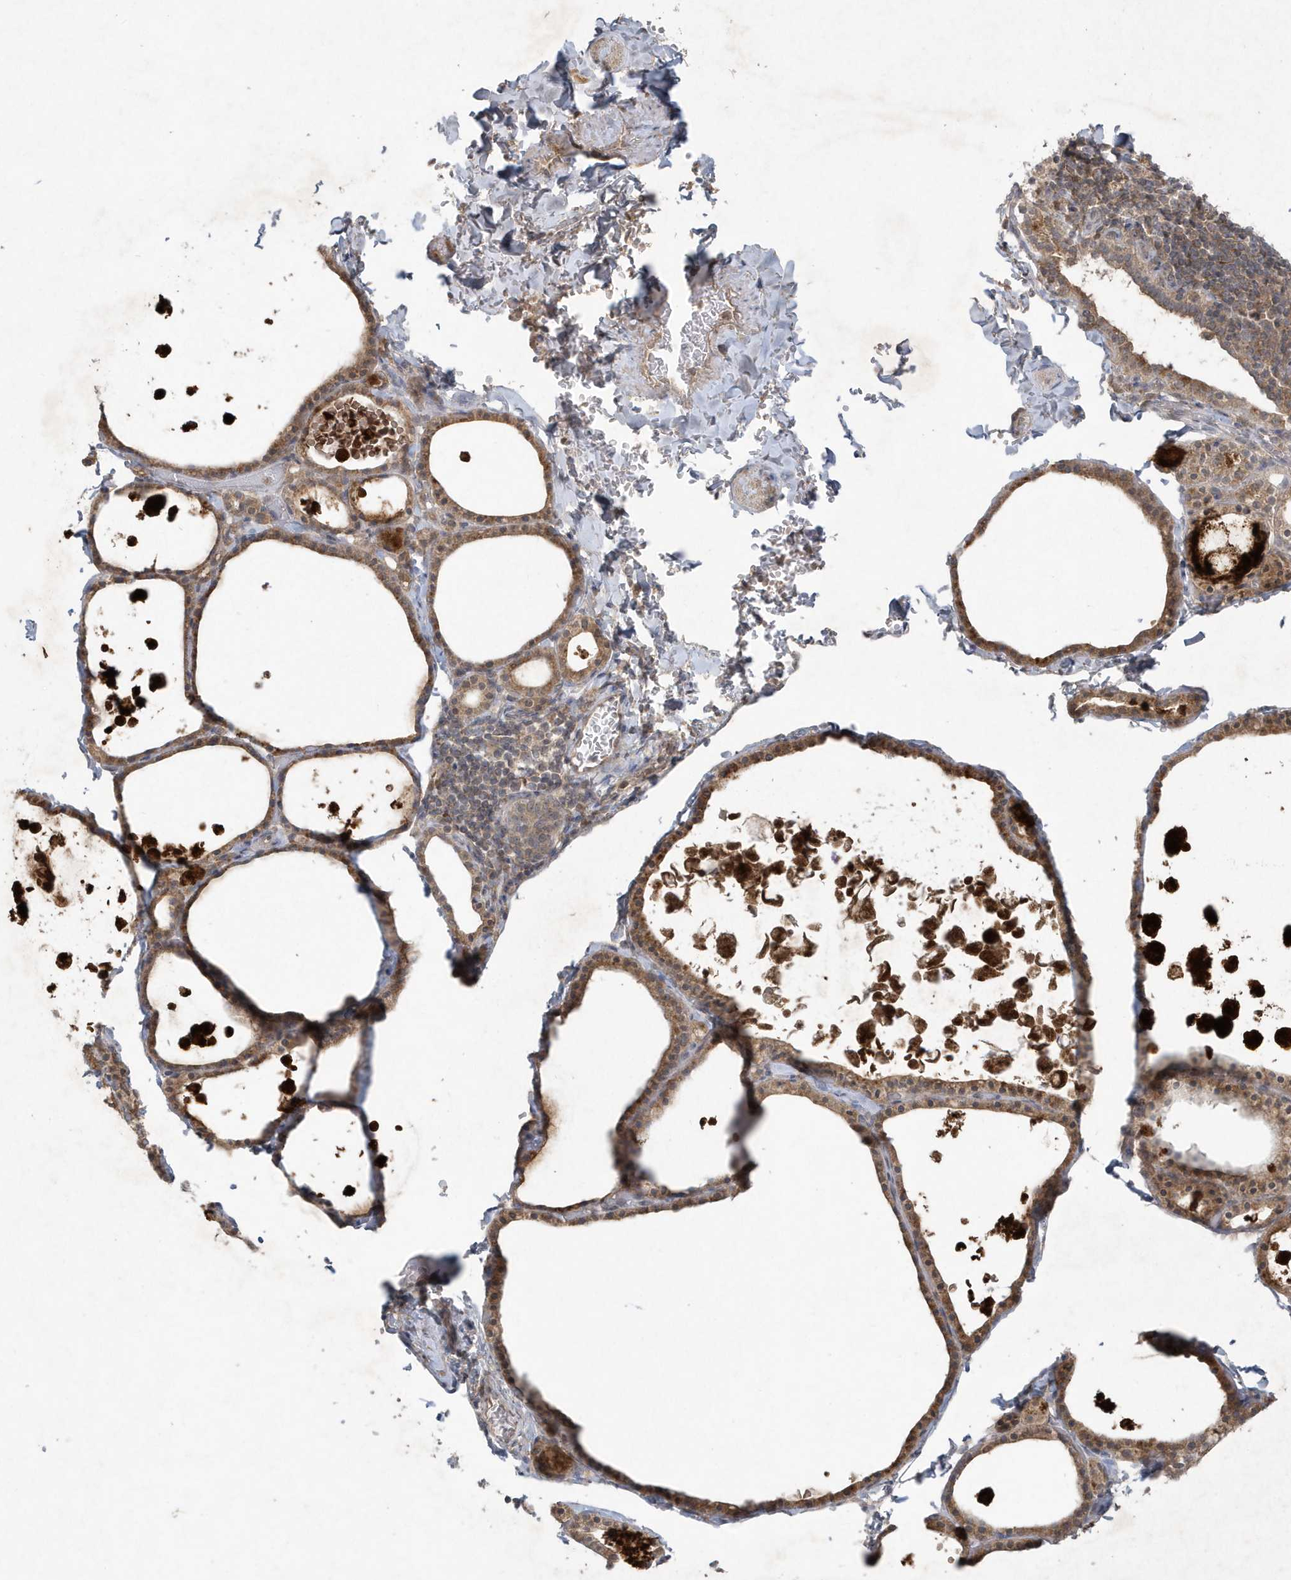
{"staining": {"intensity": "moderate", "quantity": ">75%", "location": "cytoplasmic/membranous"}, "tissue": "thyroid gland", "cell_type": "Glandular cells", "image_type": "normal", "snomed": [{"axis": "morphology", "description": "Normal tissue, NOS"}, {"axis": "topography", "description": "Thyroid gland"}], "caption": "Immunohistochemistry (IHC) micrograph of normal thyroid gland stained for a protein (brown), which displays medium levels of moderate cytoplasmic/membranous expression in about >75% of glandular cells.", "gene": "C1RL", "patient": {"sex": "male", "age": 56}}